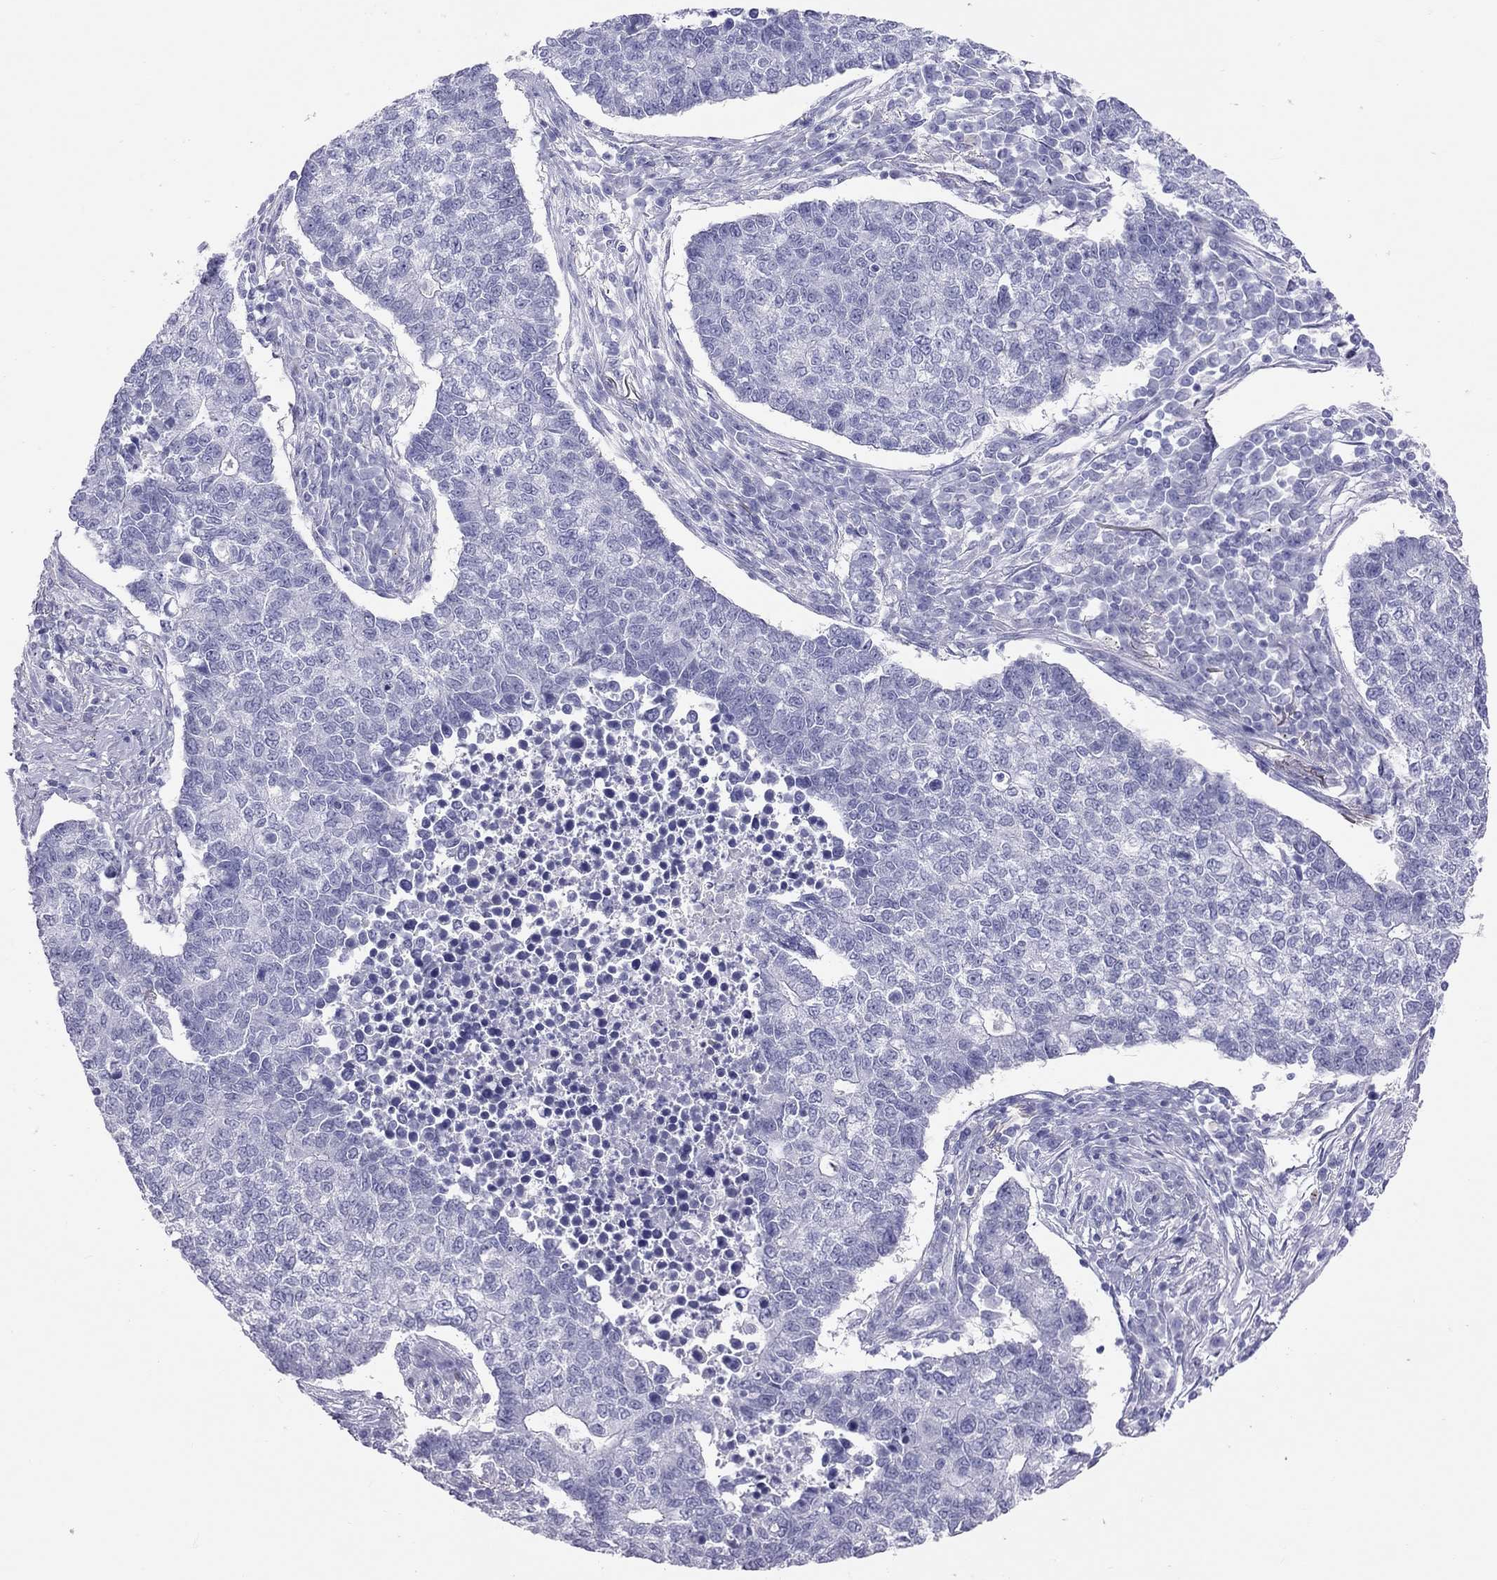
{"staining": {"intensity": "negative", "quantity": "none", "location": "none"}, "tissue": "lung cancer", "cell_type": "Tumor cells", "image_type": "cancer", "snomed": [{"axis": "morphology", "description": "Adenocarcinoma, NOS"}, {"axis": "topography", "description": "Lung"}], "caption": "Immunohistochemistry micrograph of adenocarcinoma (lung) stained for a protein (brown), which reveals no positivity in tumor cells.", "gene": "PSMB11", "patient": {"sex": "male", "age": 57}}